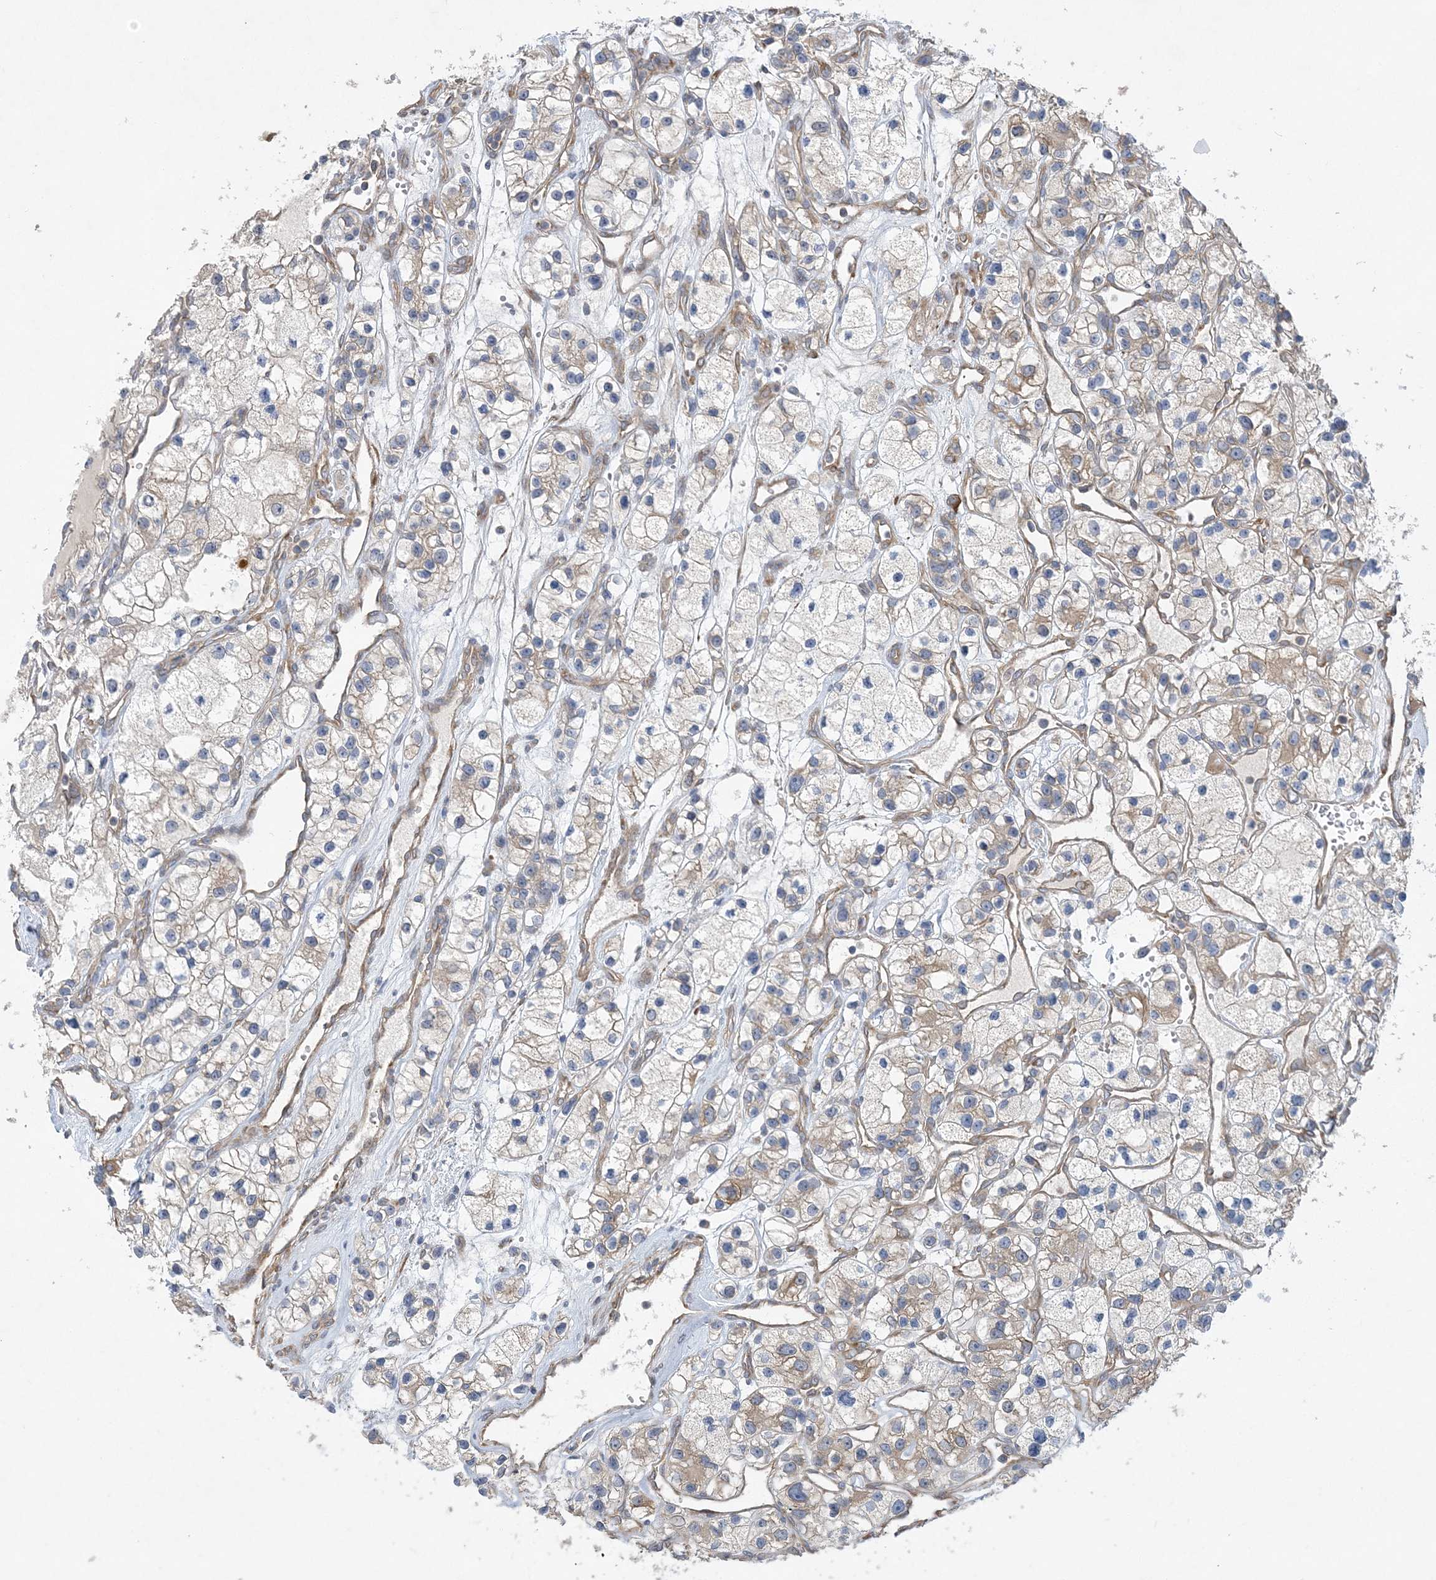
{"staining": {"intensity": "weak", "quantity": "25%-75%", "location": "cytoplasmic/membranous"}, "tissue": "renal cancer", "cell_type": "Tumor cells", "image_type": "cancer", "snomed": [{"axis": "morphology", "description": "Adenocarcinoma, NOS"}, {"axis": "topography", "description": "Kidney"}], "caption": "This image displays immunohistochemistry staining of human renal cancer (adenocarcinoma), with low weak cytoplasmic/membranous positivity in about 25%-75% of tumor cells.", "gene": "MAP4K5", "patient": {"sex": "female", "age": 57}}